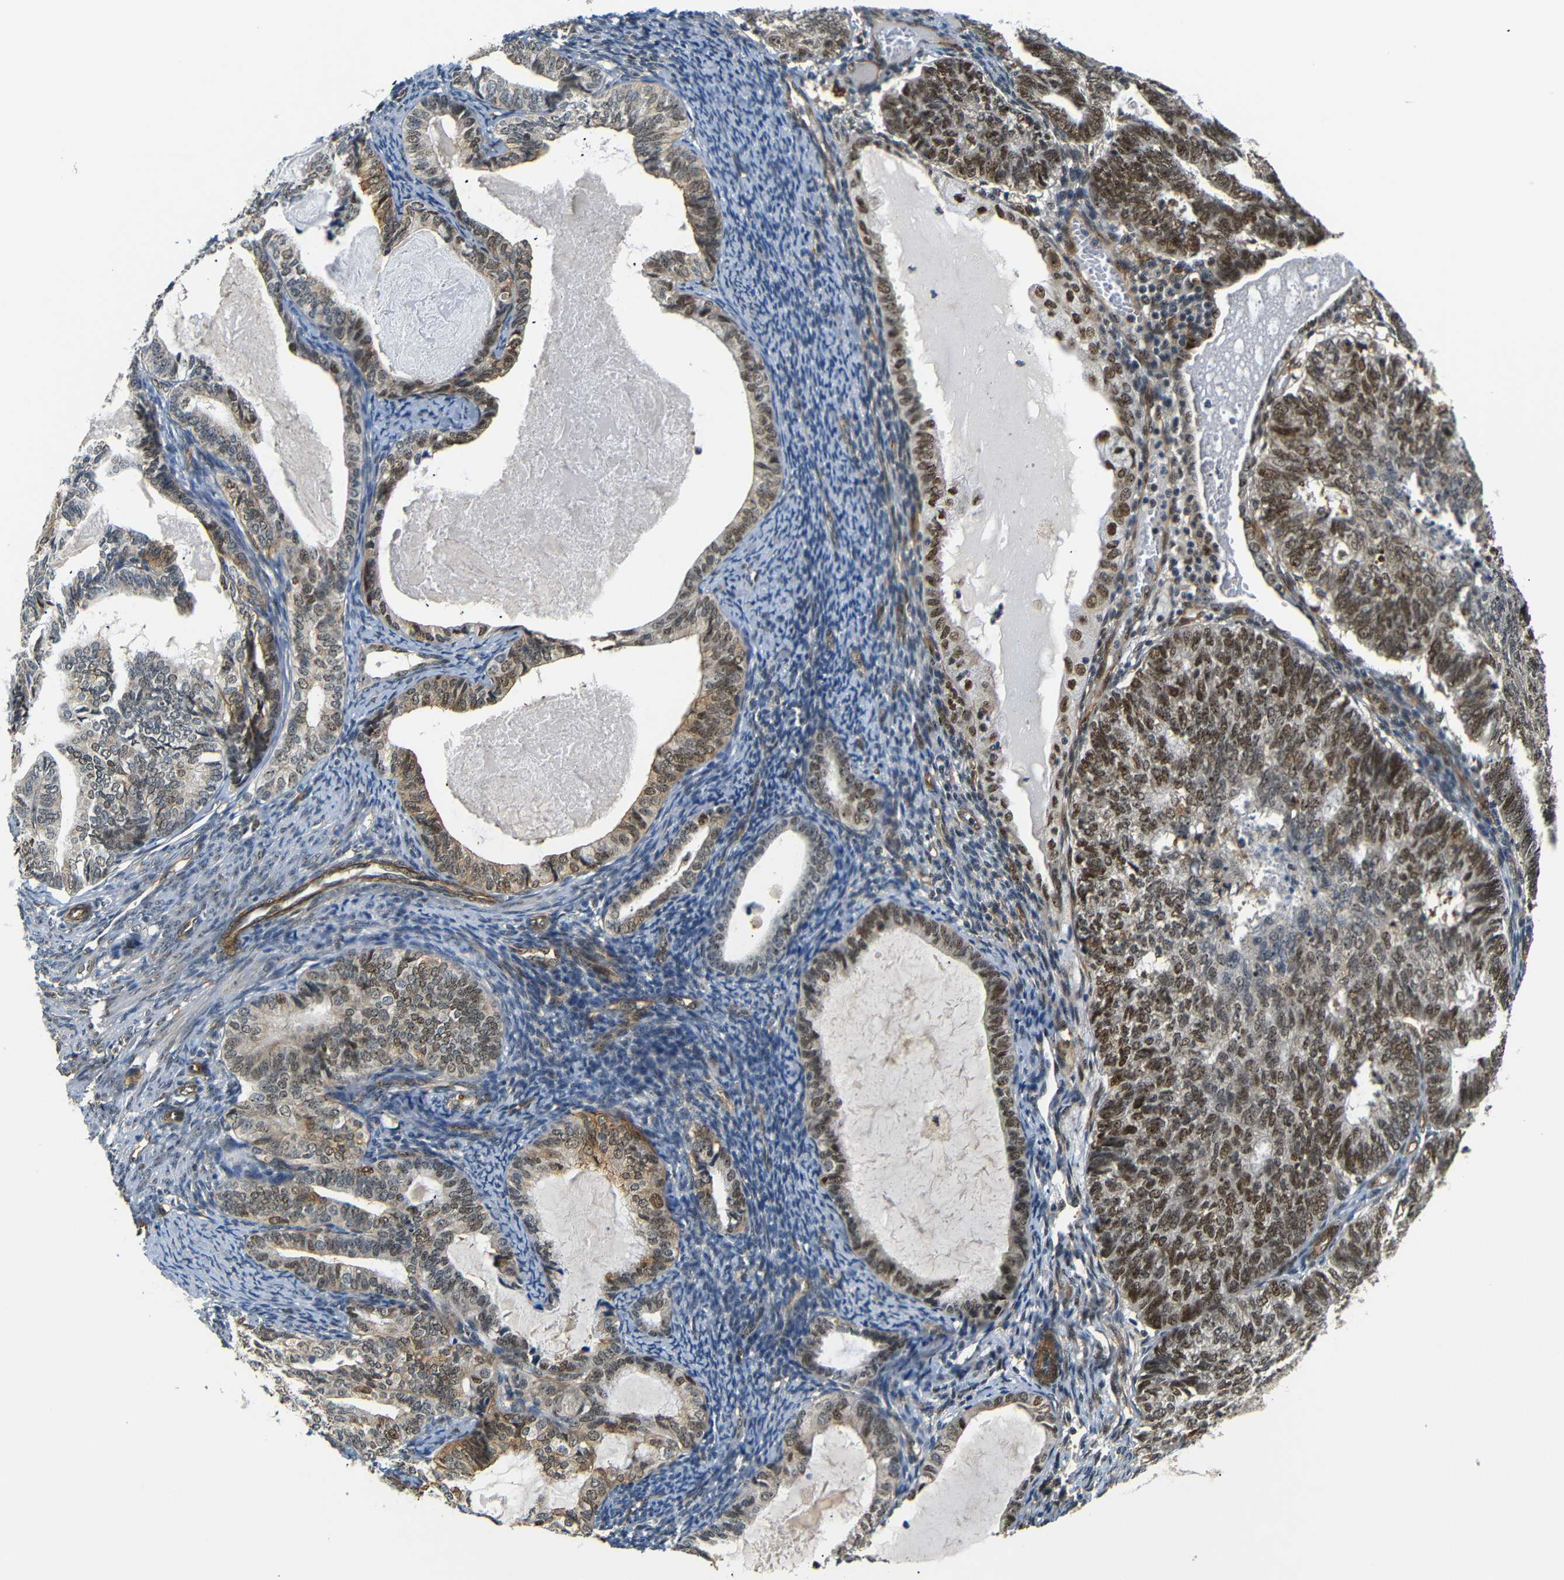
{"staining": {"intensity": "strong", "quantity": ">75%", "location": "cytoplasmic/membranous,nuclear"}, "tissue": "endometrial cancer", "cell_type": "Tumor cells", "image_type": "cancer", "snomed": [{"axis": "morphology", "description": "Adenocarcinoma, NOS"}, {"axis": "topography", "description": "Uterus"}], "caption": "Tumor cells show strong cytoplasmic/membranous and nuclear expression in approximately >75% of cells in endometrial cancer (adenocarcinoma).", "gene": "PARN", "patient": {"sex": "female", "age": 60}}